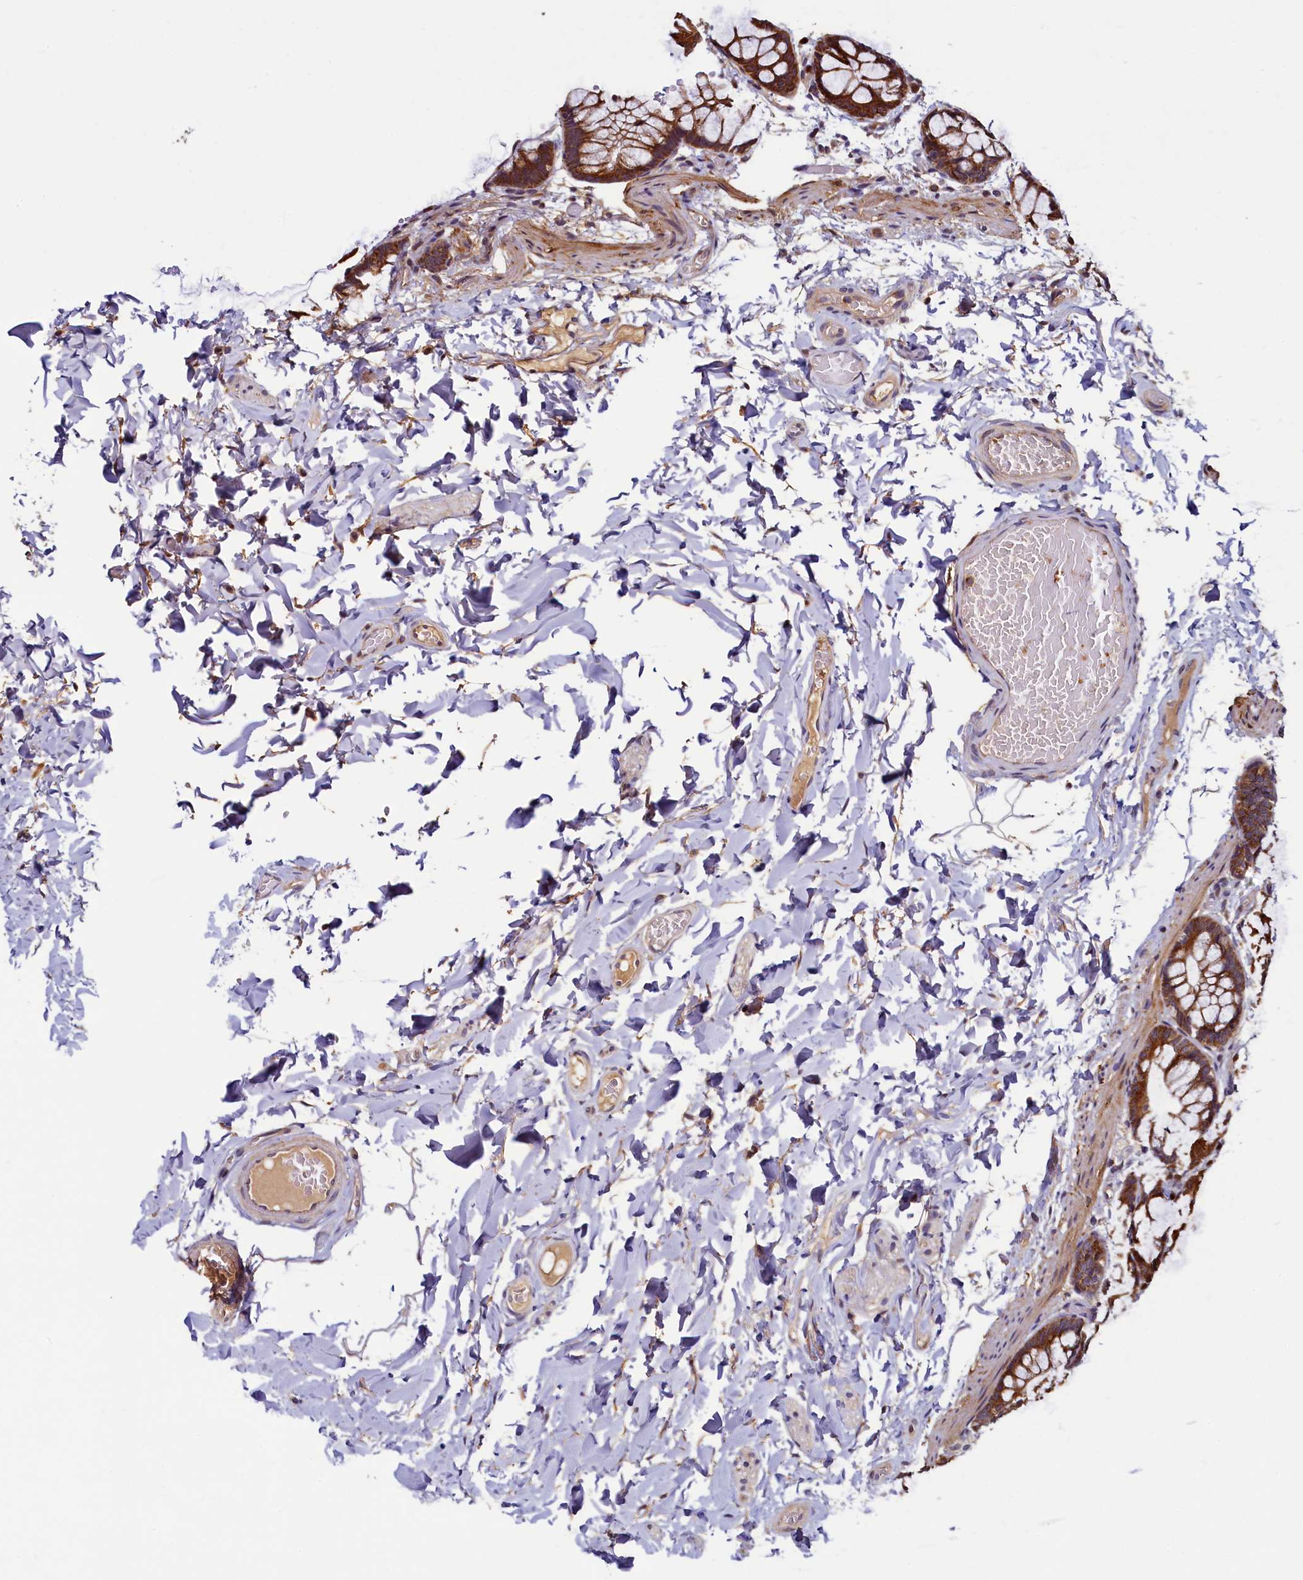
{"staining": {"intensity": "moderate", "quantity": ">75%", "location": "cytoplasmic/membranous"}, "tissue": "colon", "cell_type": "Endothelial cells", "image_type": "normal", "snomed": [{"axis": "morphology", "description": "Normal tissue, NOS"}, {"axis": "topography", "description": "Colon"}], "caption": "Protein expression analysis of benign colon demonstrates moderate cytoplasmic/membranous expression in approximately >75% of endothelial cells.", "gene": "NCKAP5L", "patient": {"sex": "male", "age": 47}}